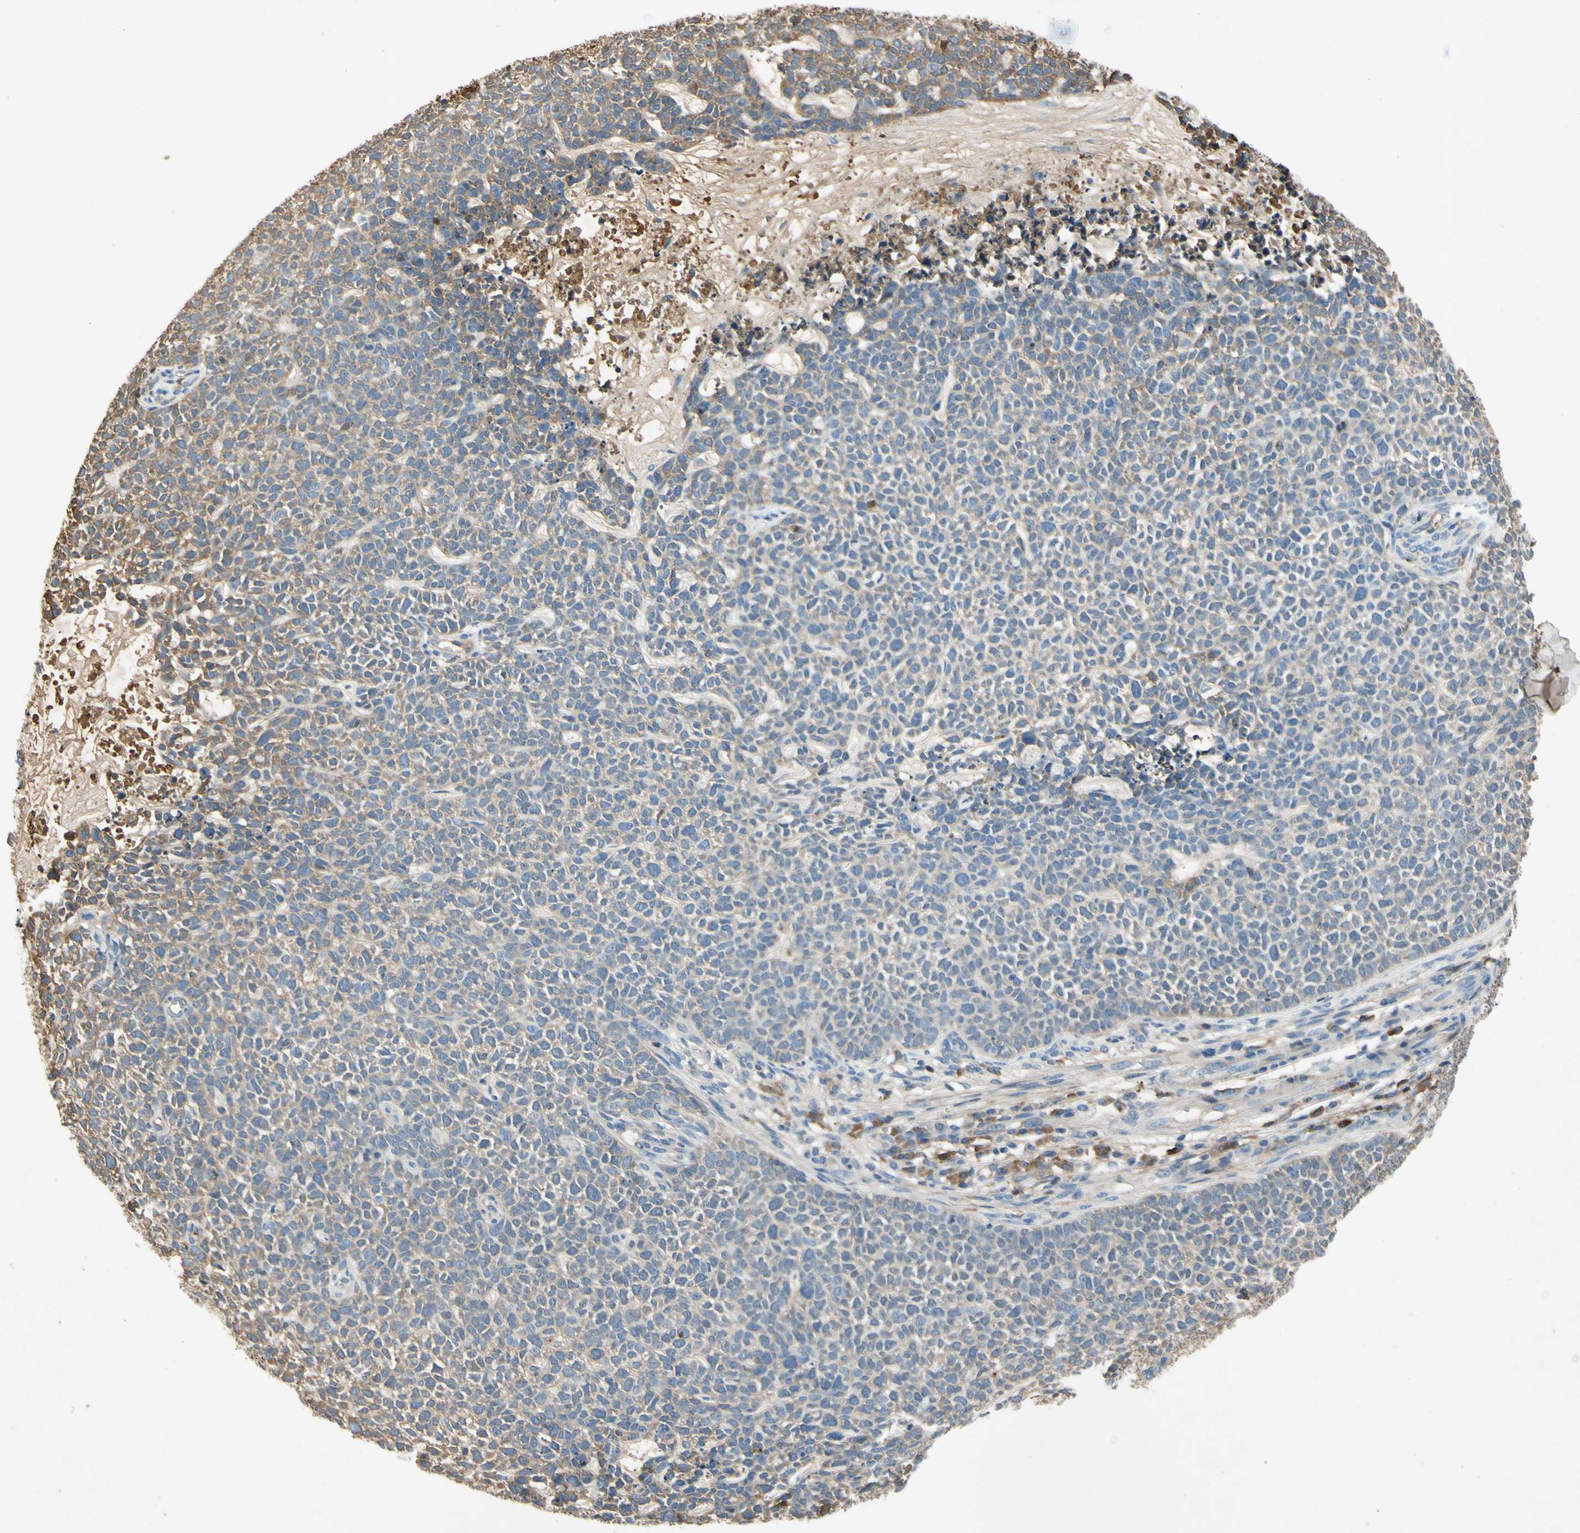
{"staining": {"intensity": "weak", "quantity": ">75%", "location": "cytoplasmic/membranous"}, "tissue": "skin cancer", "cell_type": "Tumor cells", "image_type": "cancer", "snomed": [{"axis": "morphology", "description": "Basal cell carcinoma"}, {"axis": "topography", "description": "Skin"}], "caption": "Protein positivity by immunohistochemistry shows weak cytoplasmic/membranous positivity in about >75% of tumor cells in skin basal cell carcinoma. The staining was performed using DAB (3,3'-diaminobenzidine) to visualize the protein expression in brown, while the nuclei were stained in blue with hematoxylin (Magnification: 20x).", "gene": "TIMP2", "patient": {"sex": "female", "age": 84}}